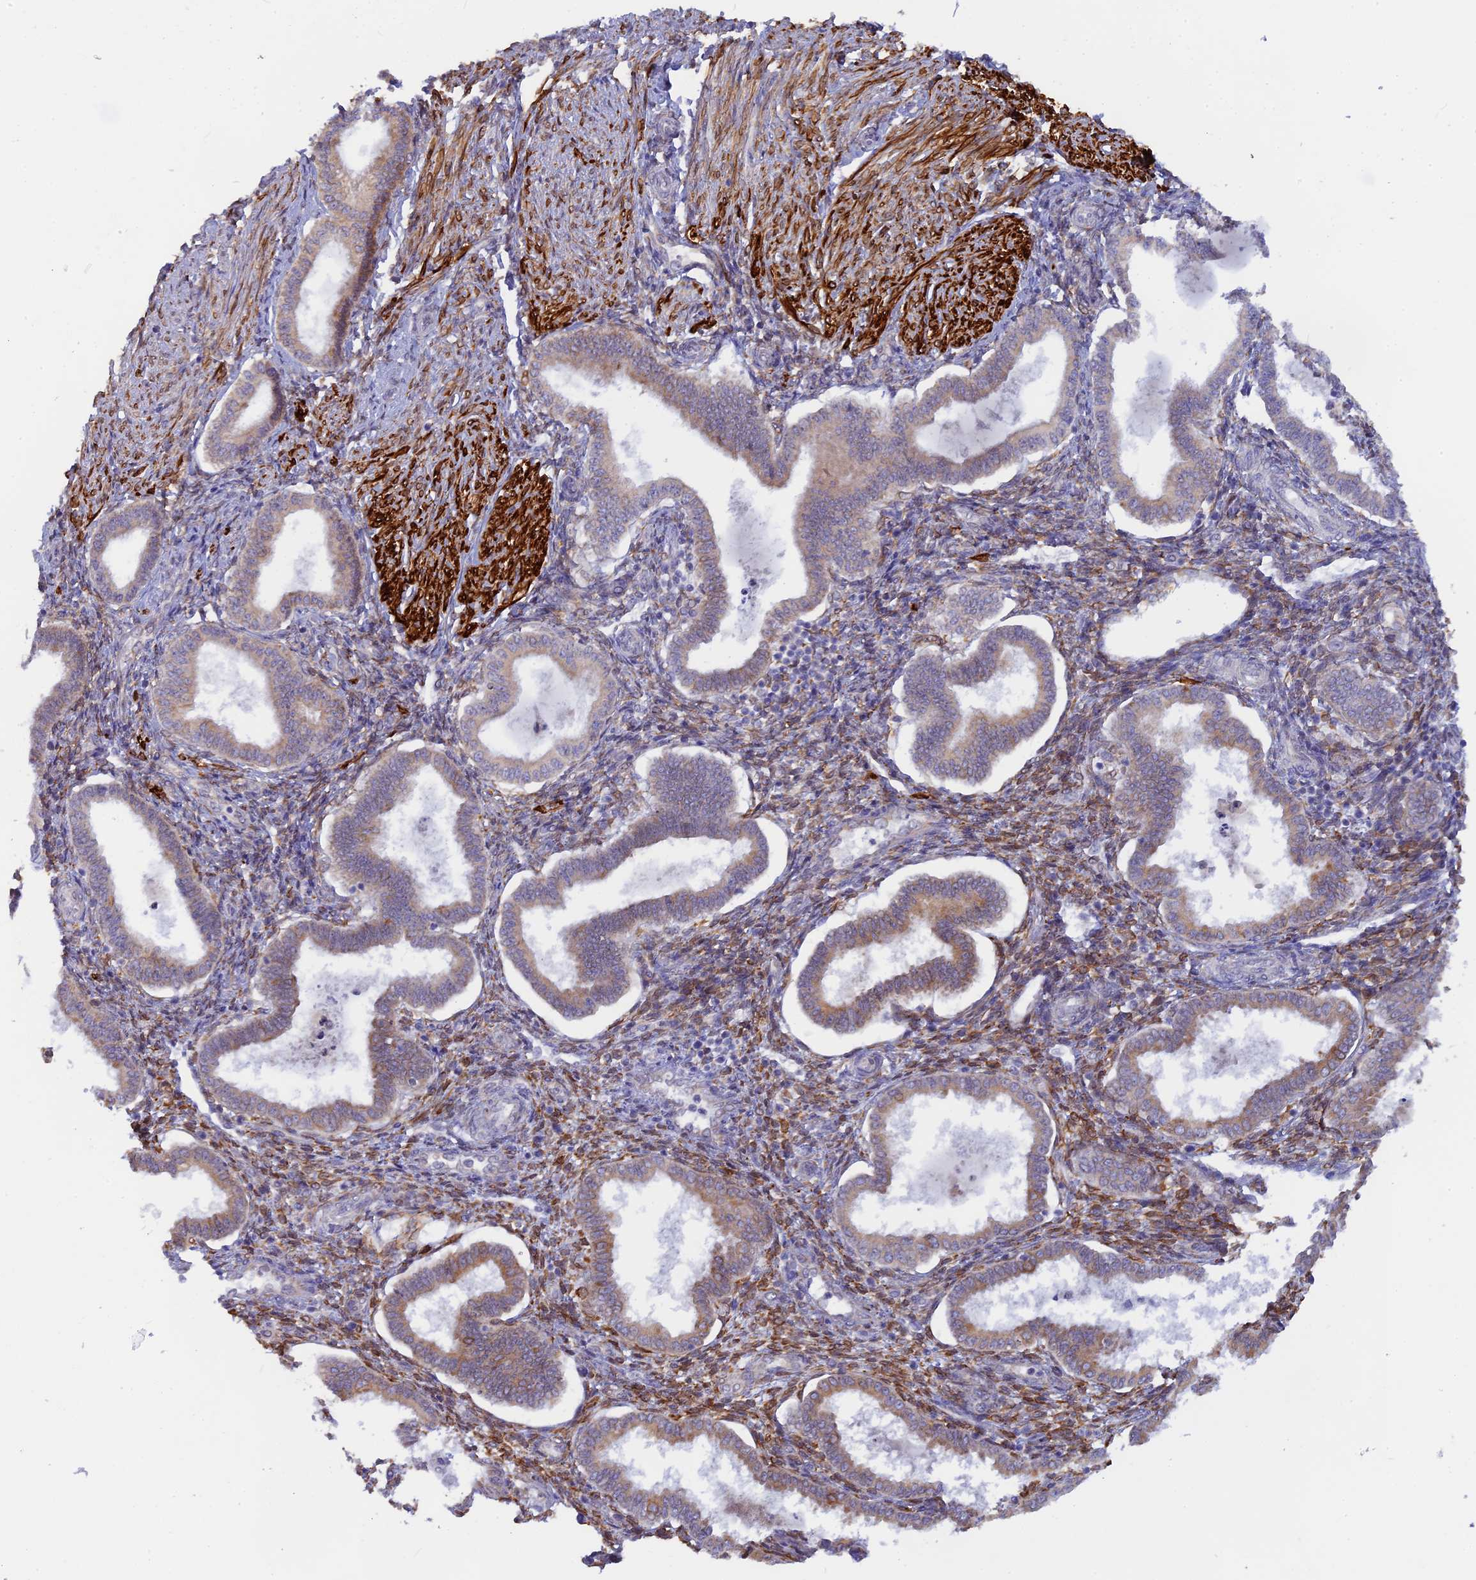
{"staining": {"intensity": "moderate", "quantity": "25%-75%", "location": "cytoplasmic/membranous"}, "tissue": "endometrium", "cell_type": "Cells in endometrial stroma", "image_type": "normal", "snomed": [{"axis": "morphology", "description": "Normal tissue, NOS"}, {"axis": "topography", "description": "Endometrium"}], "caption": "A high-resolution photomicrograph shows IHC staining of benign endometrium, which displays moderate cytoplasmic/membranous staining in approximately 25%-75% of cells in endometrial stroma. The staining is performed using DAB brown chromogen to label protein expression. The nuclei are counter-stained blue using hematoxylin.", "gene": "TLCD1", "patient": {"sex": "female", "age": 24}}